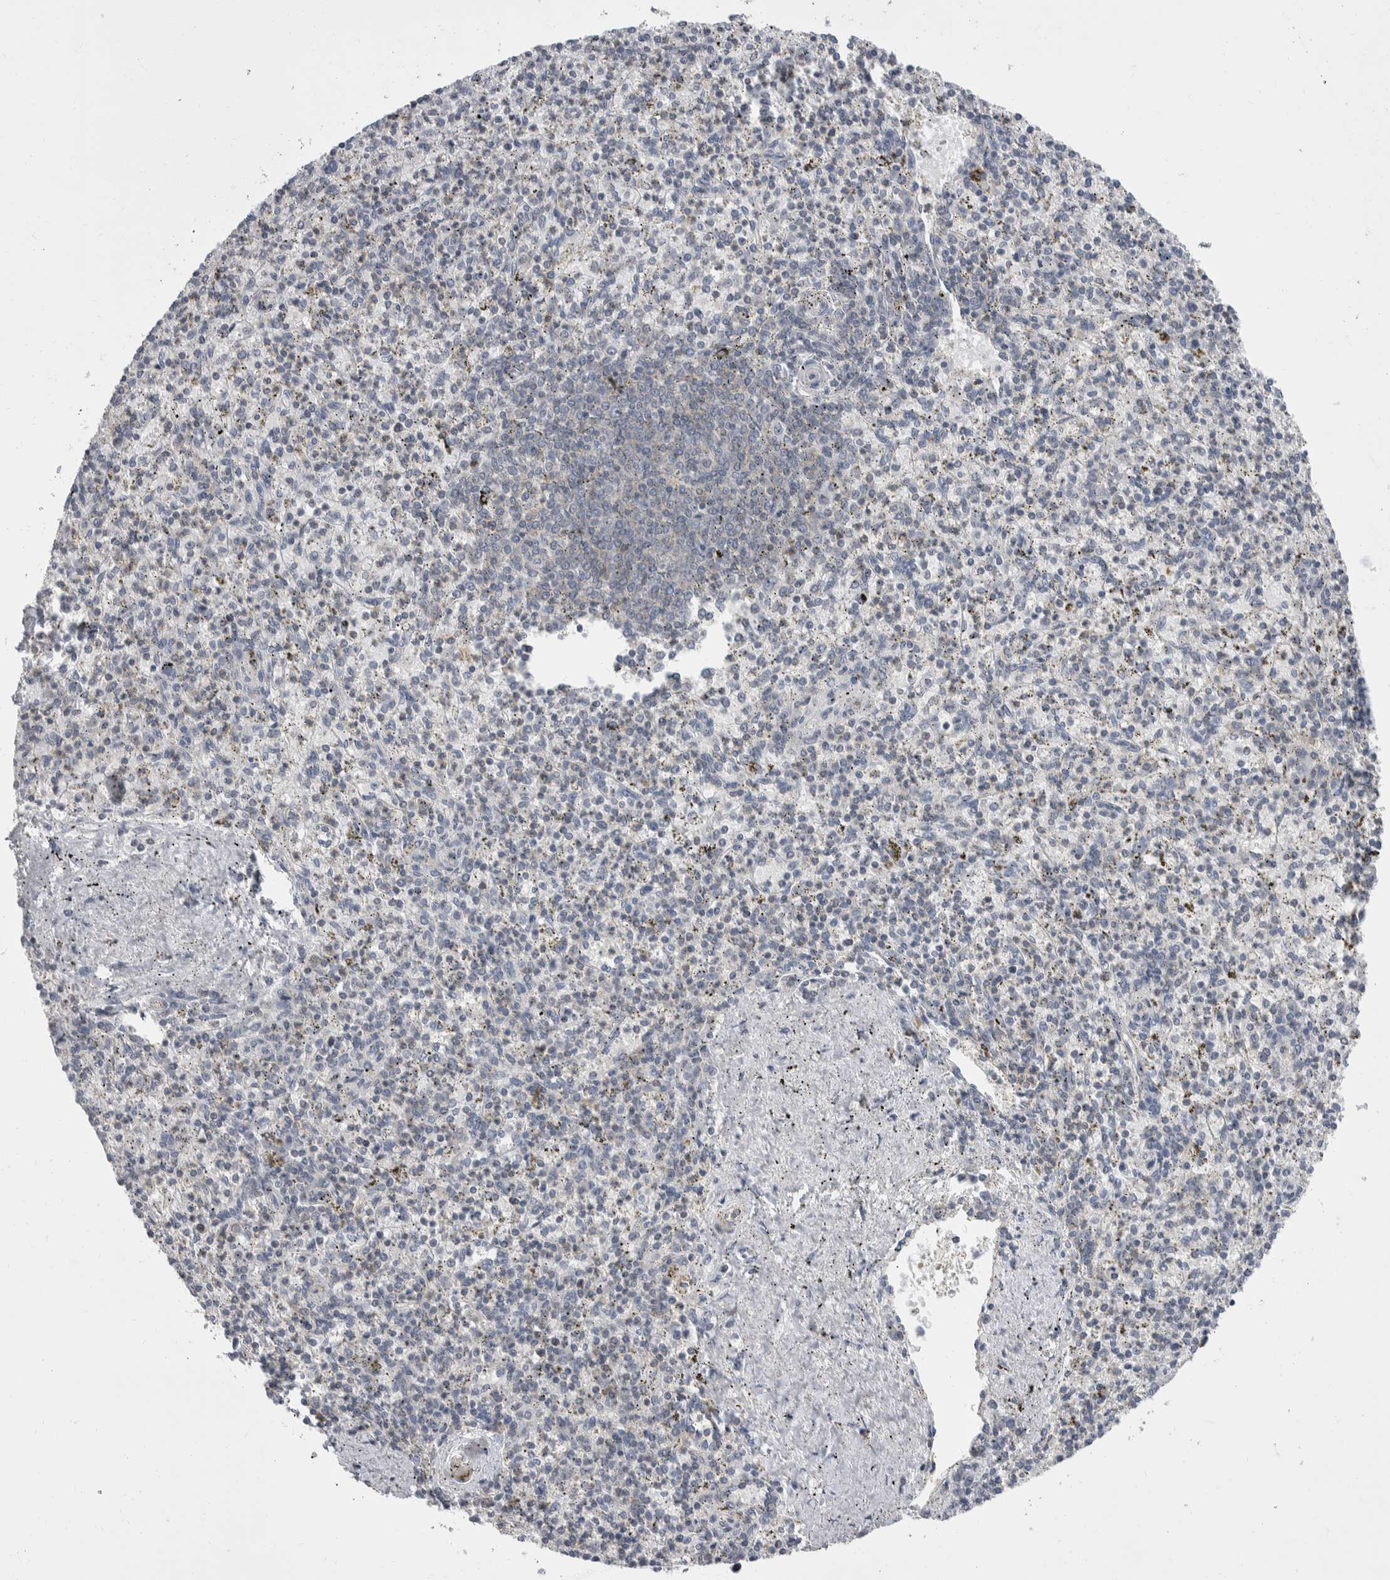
{"staining": {"intensity": "moderate", "quantity": "<25%", "location": "cytoplasmic/membranous"}, "tissue": "spleen", "cell_type": "Cells in red pulp", "image_type": "normal", "snomed": [{"axis": "morphology", "description": "Normal tissue, NOS"}, {"axis": "topography", "description": "Spleen"}], "caption": "Immunohistochemistry (IHC) (DAB (3,3'-diaminobenzidine)) staining of benign spleen displays moderate cytoplasmic/membranous protein staining in approximately <25% of cells in red pulp. (DAB IHC with brightfield microscopy, high magnification).", "gene": "CEP295NL", "patient": {"sex": "male", "age": 72}}